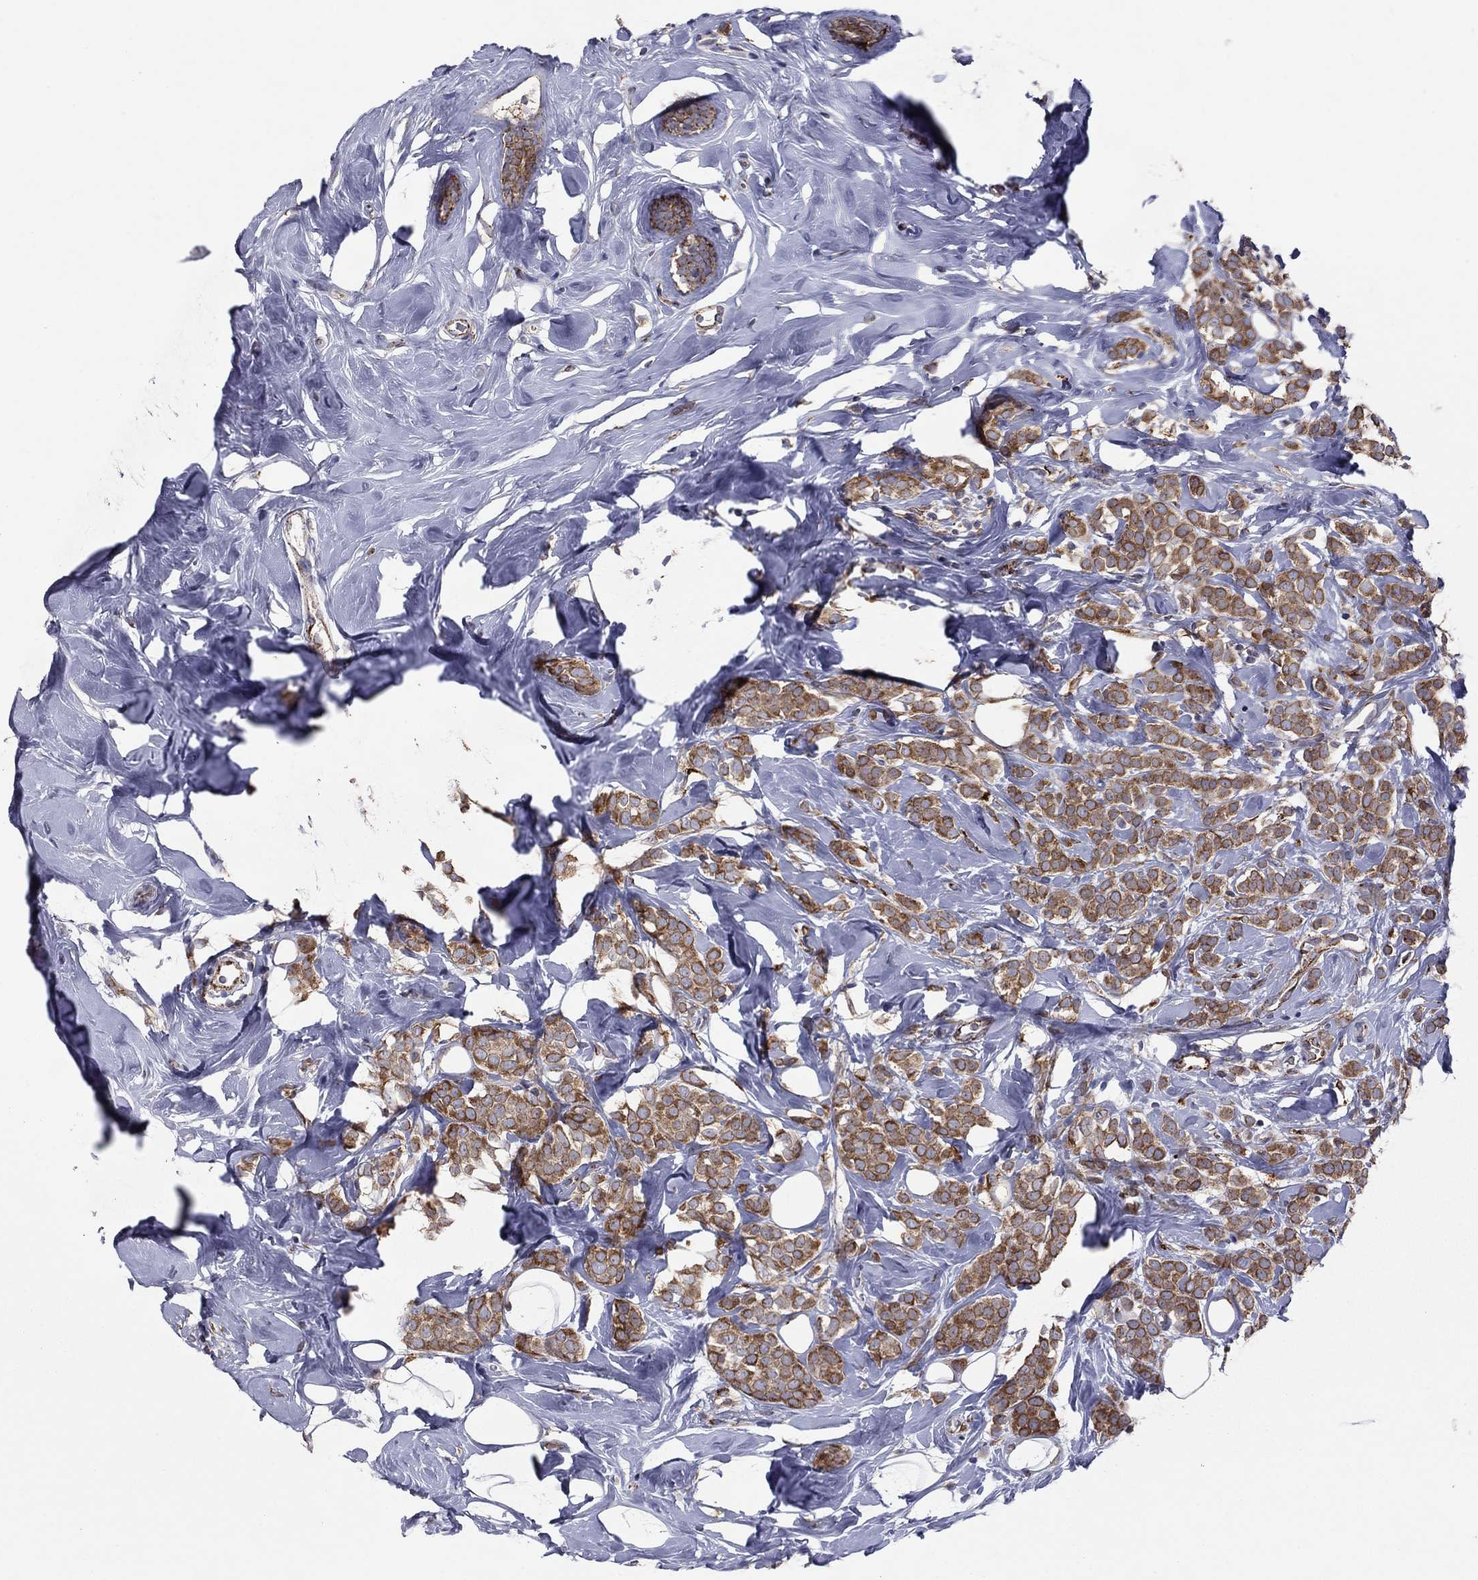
{"staining": {"intensity": "strong", "quantity": "25%-75%", "location": "cytoplasmic/membranous"}, "tissue": "breast cancer", "cell_type": "Tumor cells", "image_type": "cancer", "snomed": [{"axis": "morphology", "description": "Lobular carcinoma"}, {"axis": "topography", "description": "Breast"}], "caption": "The image demonstrates a brown stain indicating the presence of a protein in the cytoplasmic/membranous of tumor cells in breast cancer.", "gene": "YIF1A", "patient": {"sex": "female", "age": 49}}